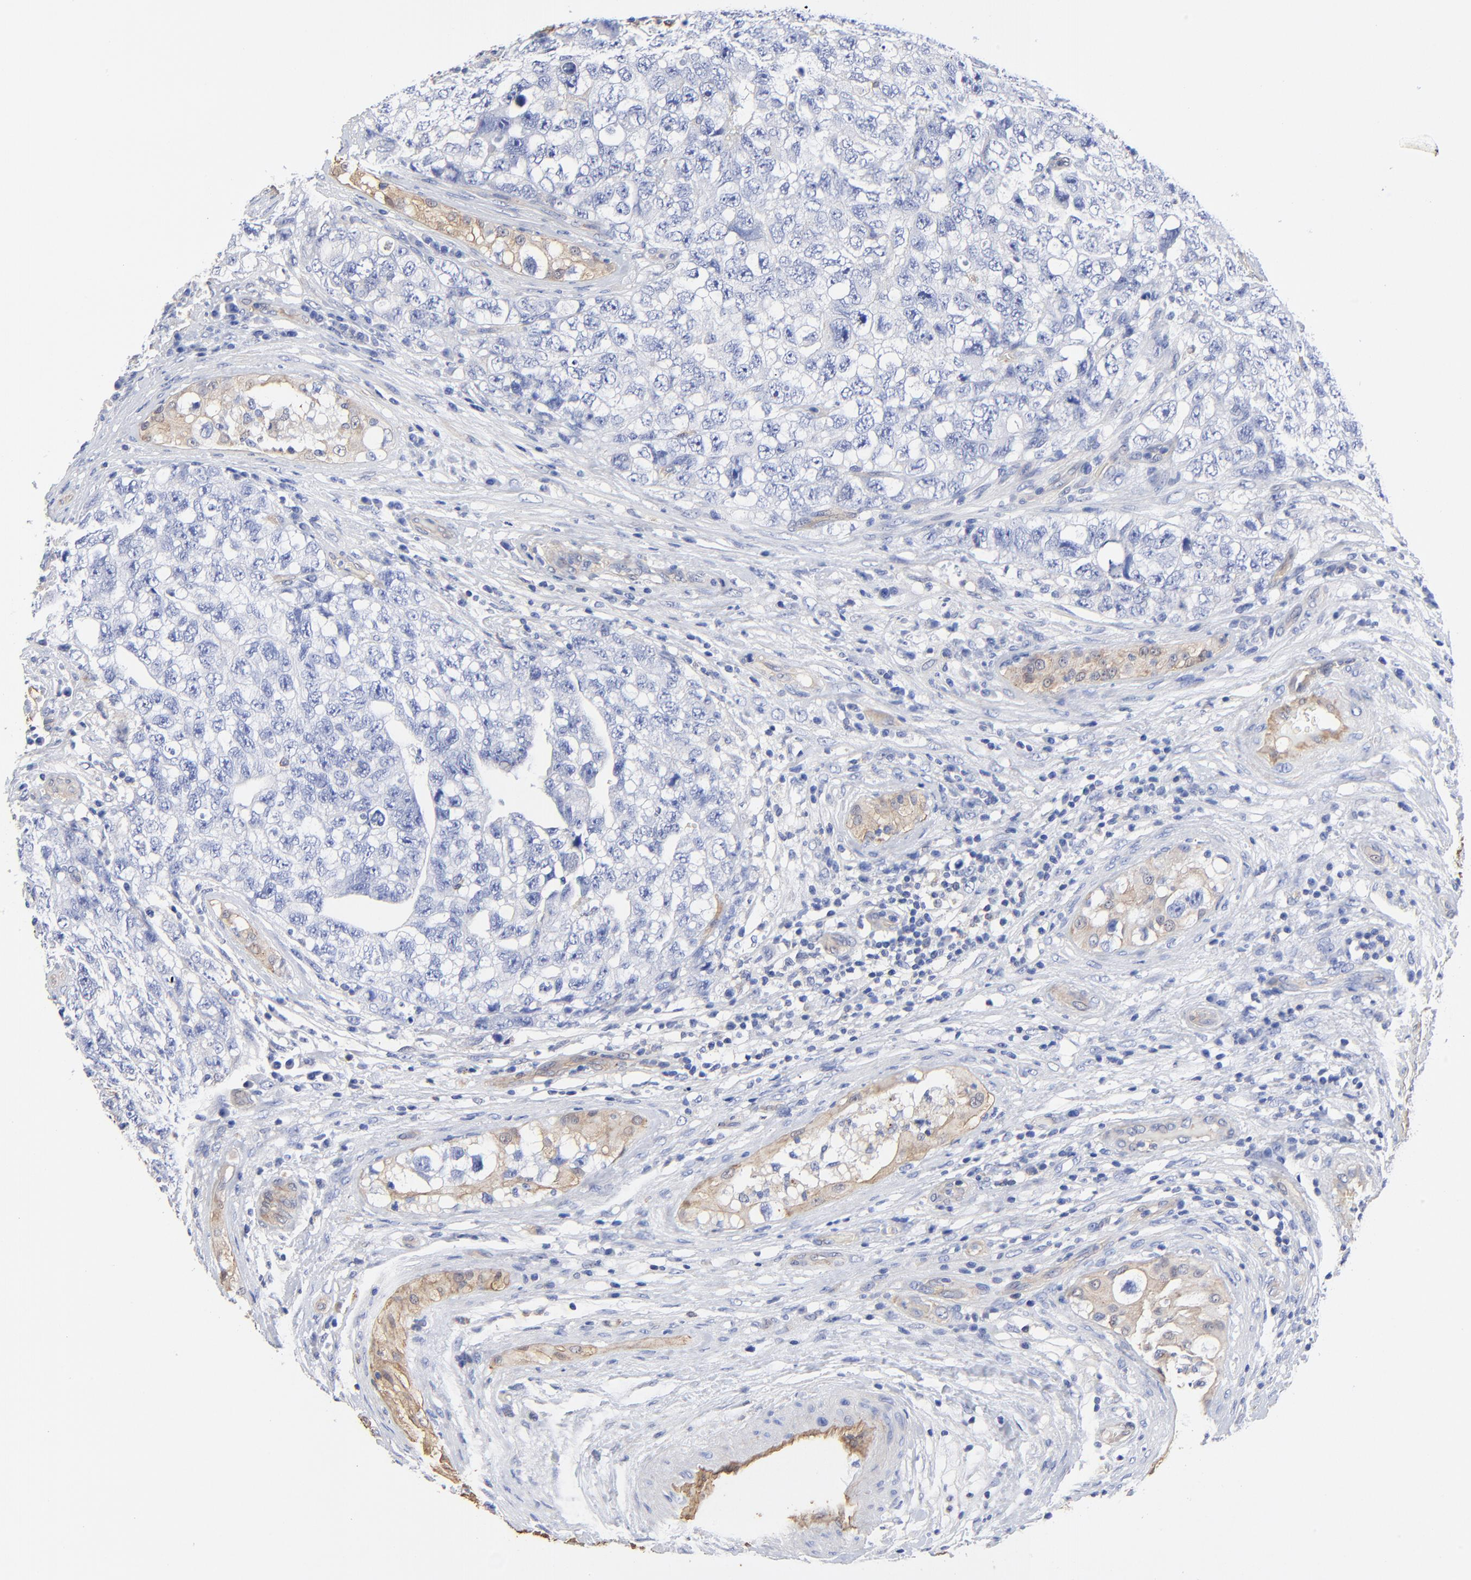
{"staining": {"intensity": "negative", "quantity": "none", "location": "none"}, "tissue": "testis cancer", "cell_type": "Tumor cells", "image_type": "cancer", "snomed": [{"axis": "morphology", "description": "Carcinoma, Embryonal, NOS"}, {"axis": "topography", "description": "Testis"}], "caption": "Tumor cells are negative for brown protein staining in testis embryonal carcinoma. The staining is performed using DAB (3,3'-diaminobenzidine) brown chromogen with nuclei counter-stained in using hematoxylin.", "gene": "TAGLN2", "patient": {"sex": "male", "age": 31}}